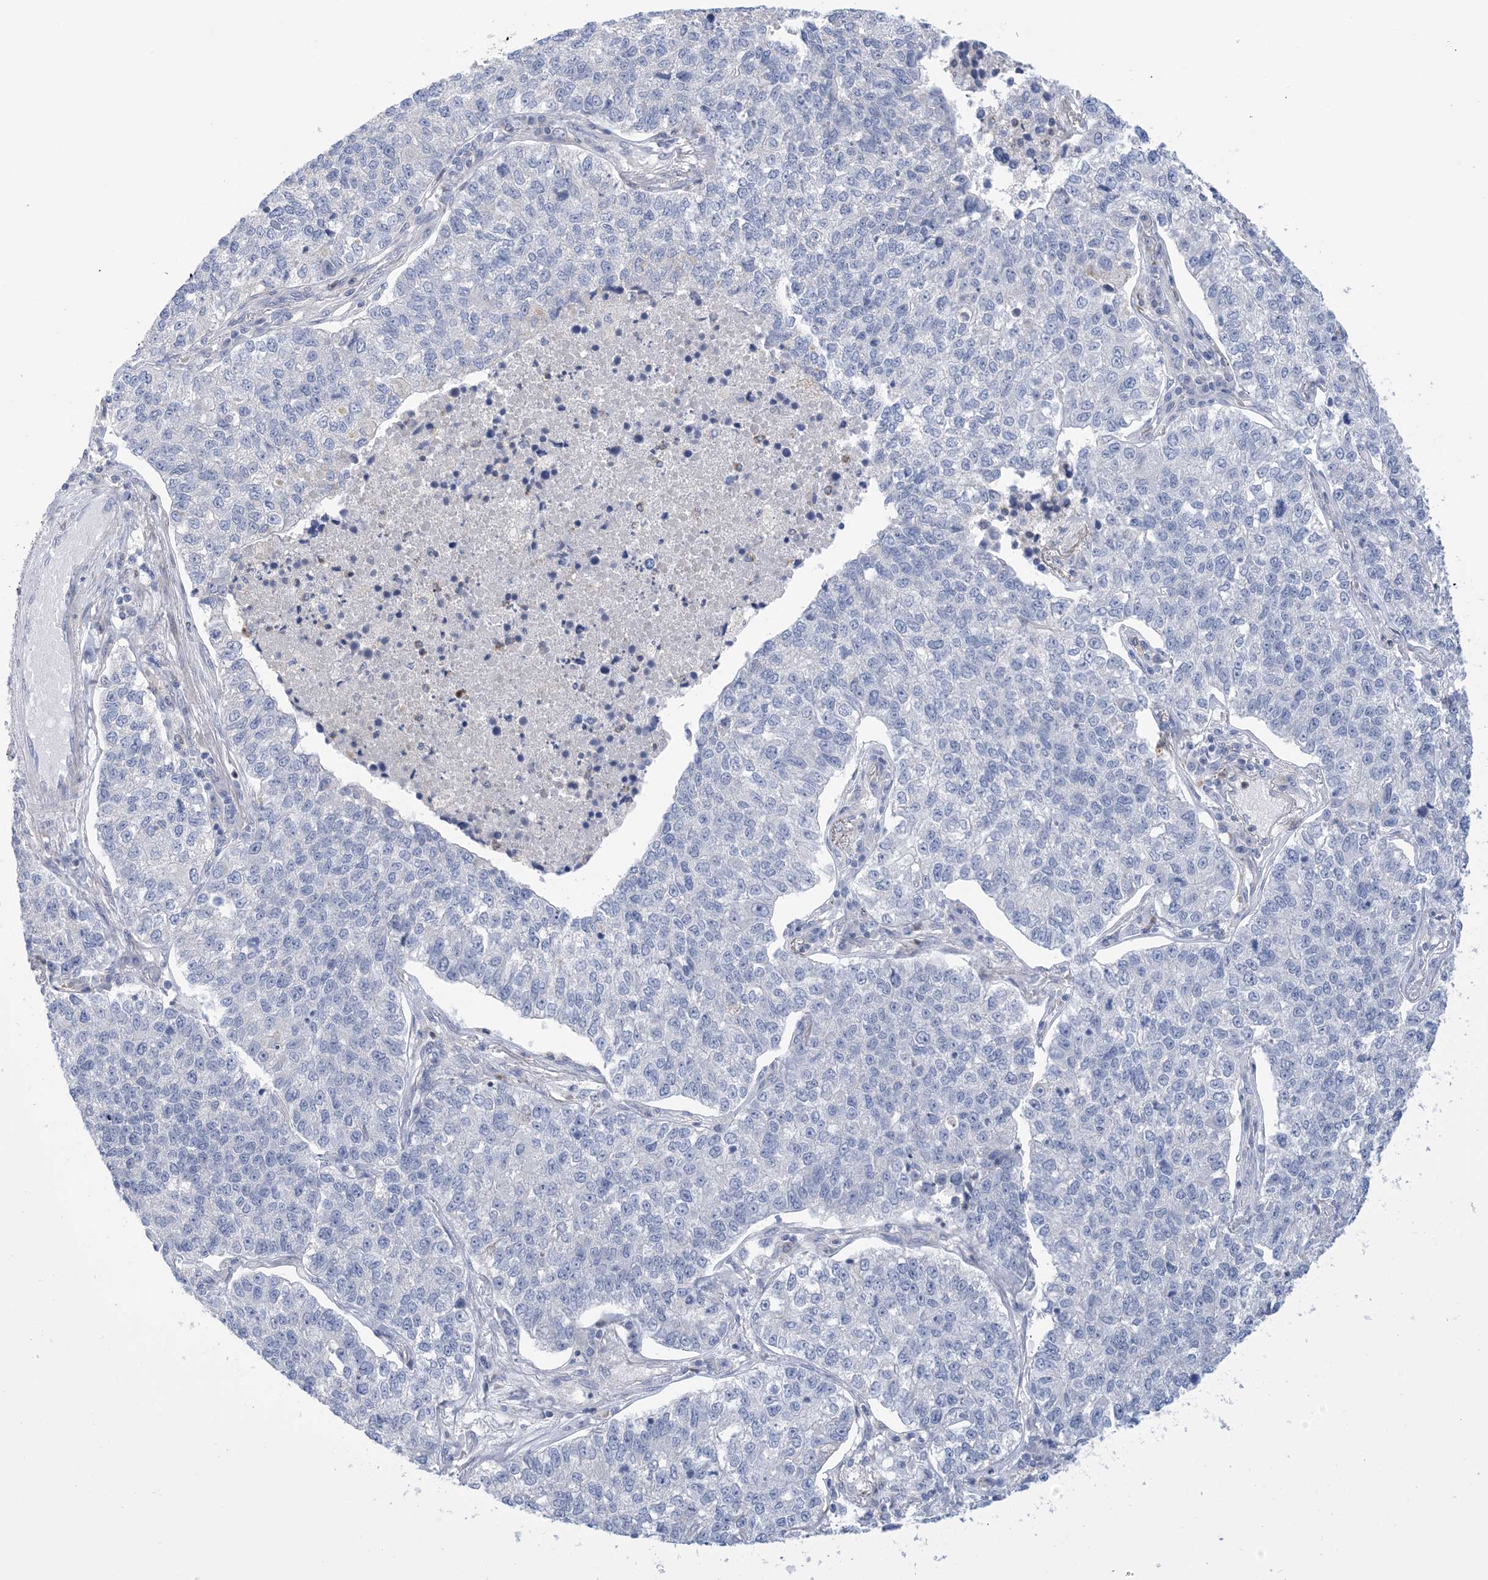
{"staining": {"intensity": "negative", "quantity": "none", "location": "none"}, "tissue": "lung cancer", "cell_type": "Tumor cells", "image_type": "cancer", "snomed": [{"axis": "morphology", "description": "Adenocarcinoma, NOS"}, {"axis": "topography", "description": "Lung"}], "caption": "Tumor cells show no significant protein positivity in adenocarcinoma (lung).", "gene": "TTYH1", "patient": {"sex": "male", "age": 49}}